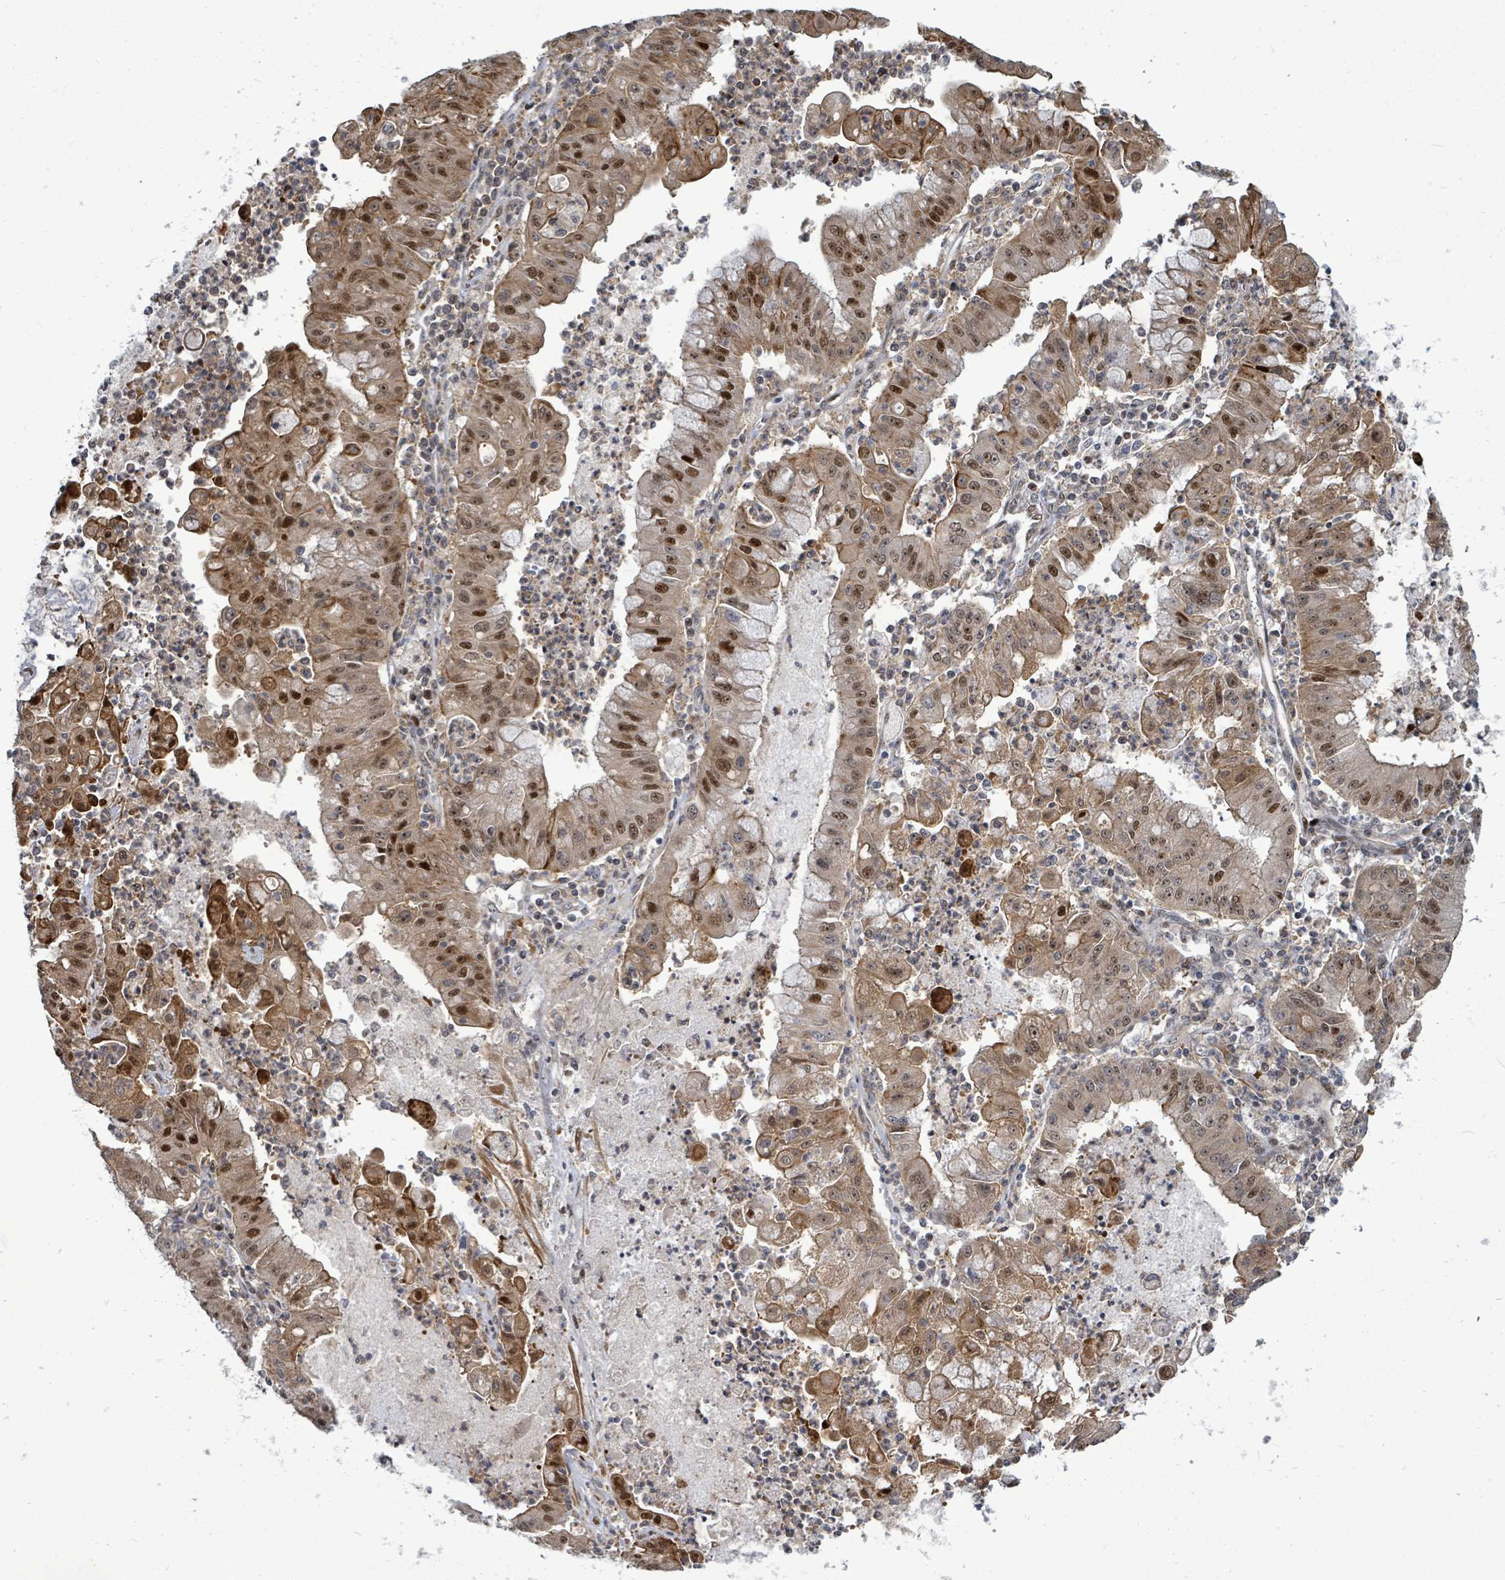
{"staining": {"intensity": "moderate", "quantity": "25%-75%", "location": "cytoplasmic/membranous,nuclear"}, "tissue": "ovarian cancer", "cell_type": "Tumor cells", "image_type": "cancer", "snomed": [{"axis": "morphology", "description": "Cystadenocarcinoma, mucinous, NOS"}, {"axis": "topography", "description": "Ovary"}], "caption": "IHC of human ovarian cancer (mucinous cystadenocarcinoma) demonstrates medium levels of moderate cytoplasmic/membranous and nuclear positivity in approximately 25%-75% of tumor cells. The staining is performed using DAB (3,3'-diaminobenzidine) brown chromogen to label protein expression. The nuclei are counter-stained blue using hematoxylin.", "gene": "TRDMT1", "patient": {"sex": "female", "age": 70}}